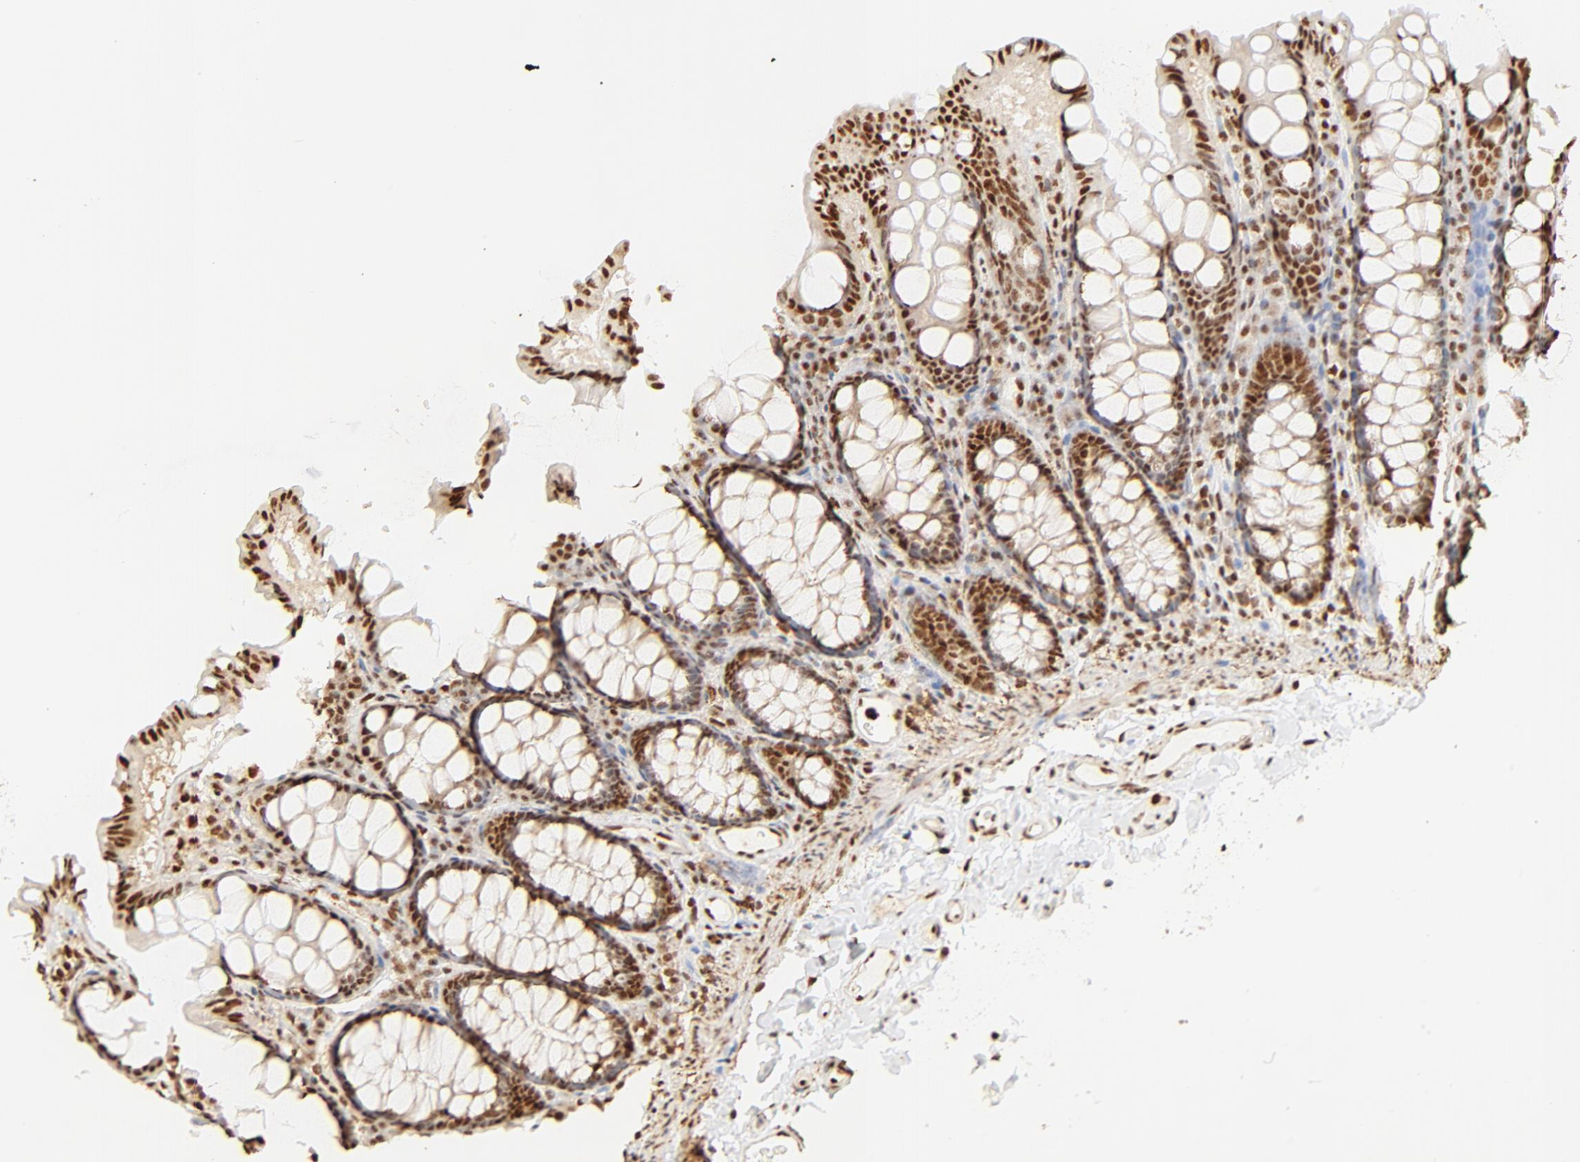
{"staining": {"intensity": "strong", "quantity": ">75%", "location": "nuclear"}, "tissue": "colon", "cell_type": "Endothelial cells", "image_type": "normal", "snomed": [{"axis": "morphology", "description": "Normal tissue, NOS"}, {"axis": "topography", "description": "Colon"}], "caption": "Brown immunohistochemical staining in unremarkable human colon shows strong nuclear staining in approximately >75% of endothelial cells. (Brightfield microscopy of DAB IHC at high magnification).", "gene": "FAM50A", "patient": {"sex": "female", "age": 61}}